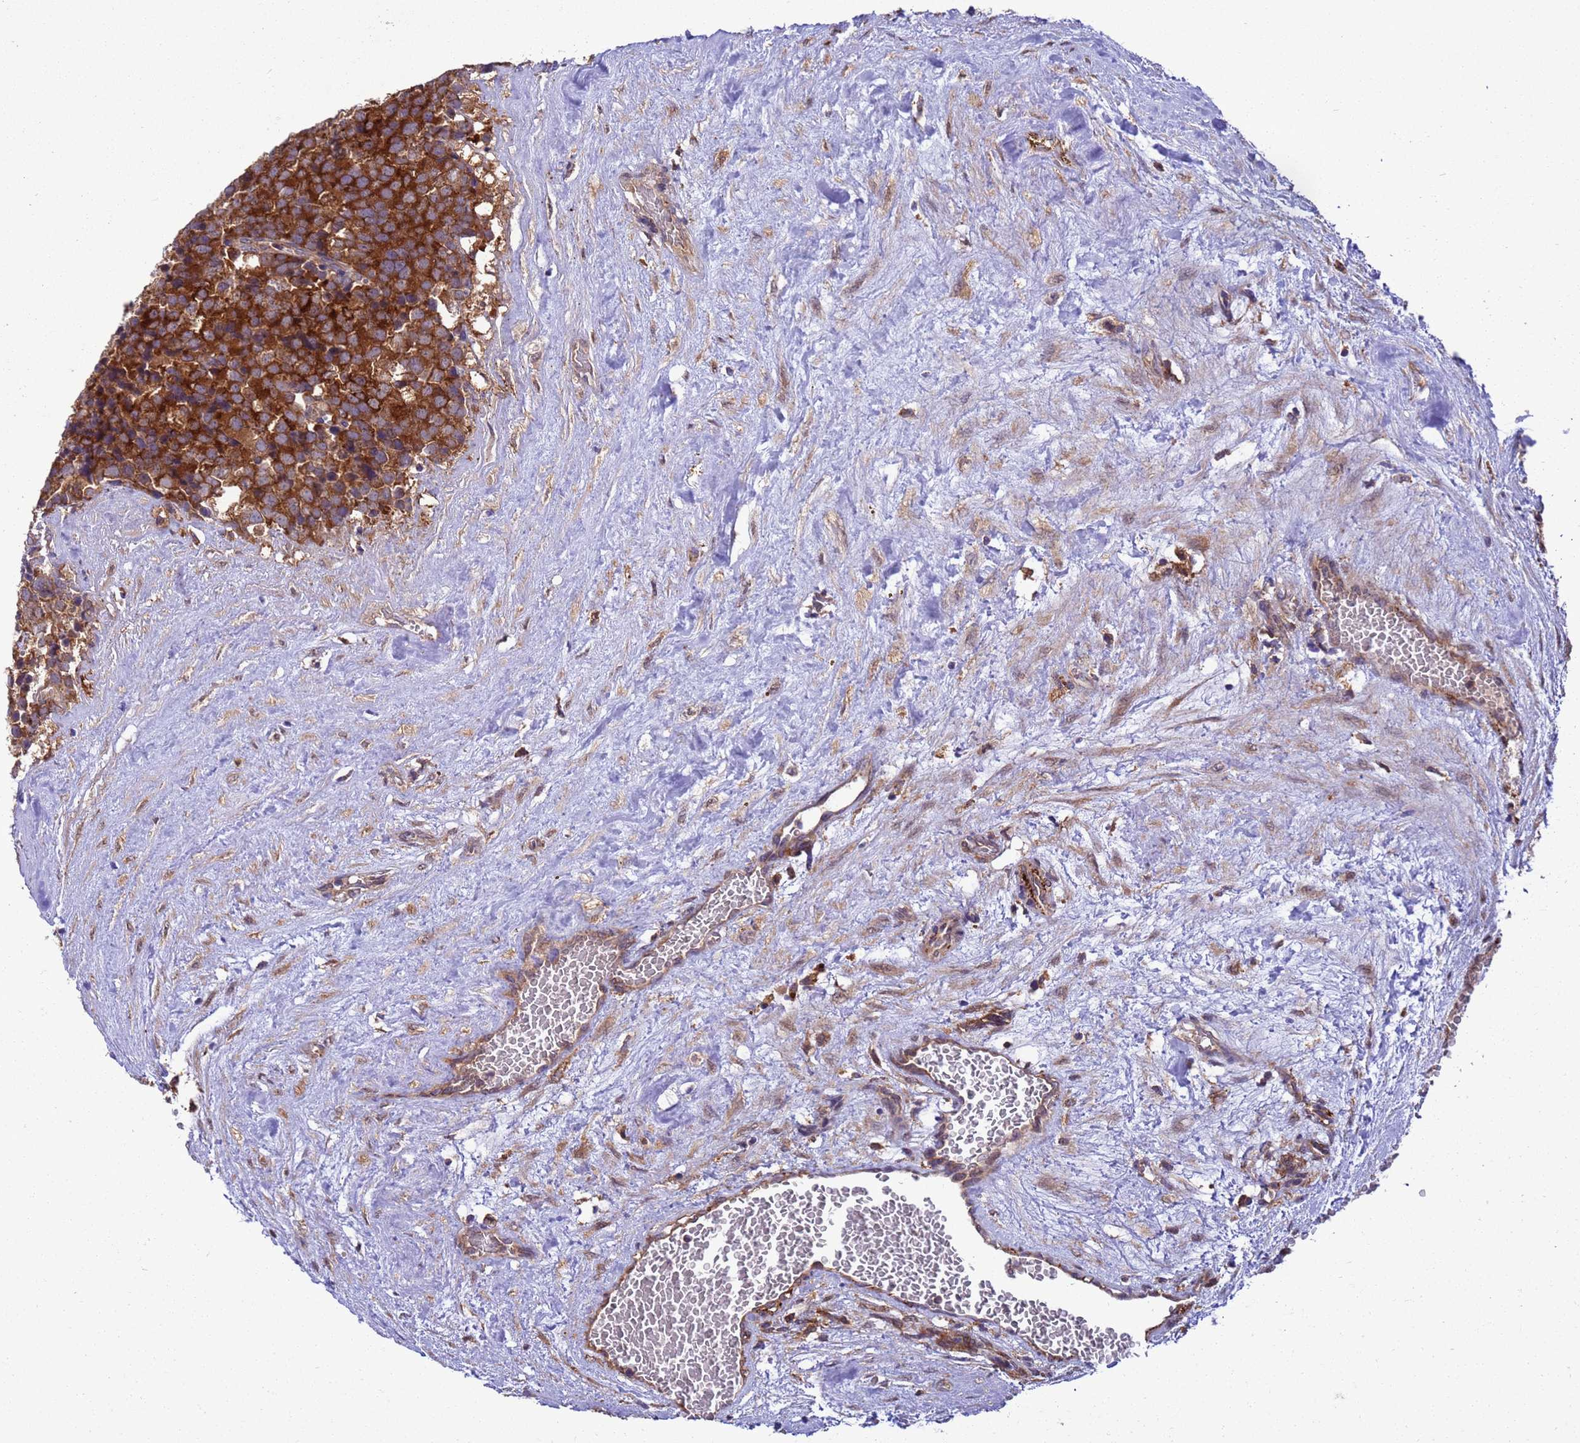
{"staining": {"intensity": "strong", "quantity": ">75%", "location": "cytoplasmic/membranous"}, "tissue": "testis cancer", "cell_type": "Tumor cells", "image_type": "cancer", "snomed": [{"axis": "morphology", "description": "Seminoma, NOS"}, {"axis": "topography", "description": "Testis"}], "caption": "An IHC histopathology image of neoplastic tissue is shown. Protein staining in brown highlights strong cytoplasmic/membranous positivity in testis cancer within tumor cells.", "gene": "ARHGAP12", "patient": {"sex": "male", "age": 71}}